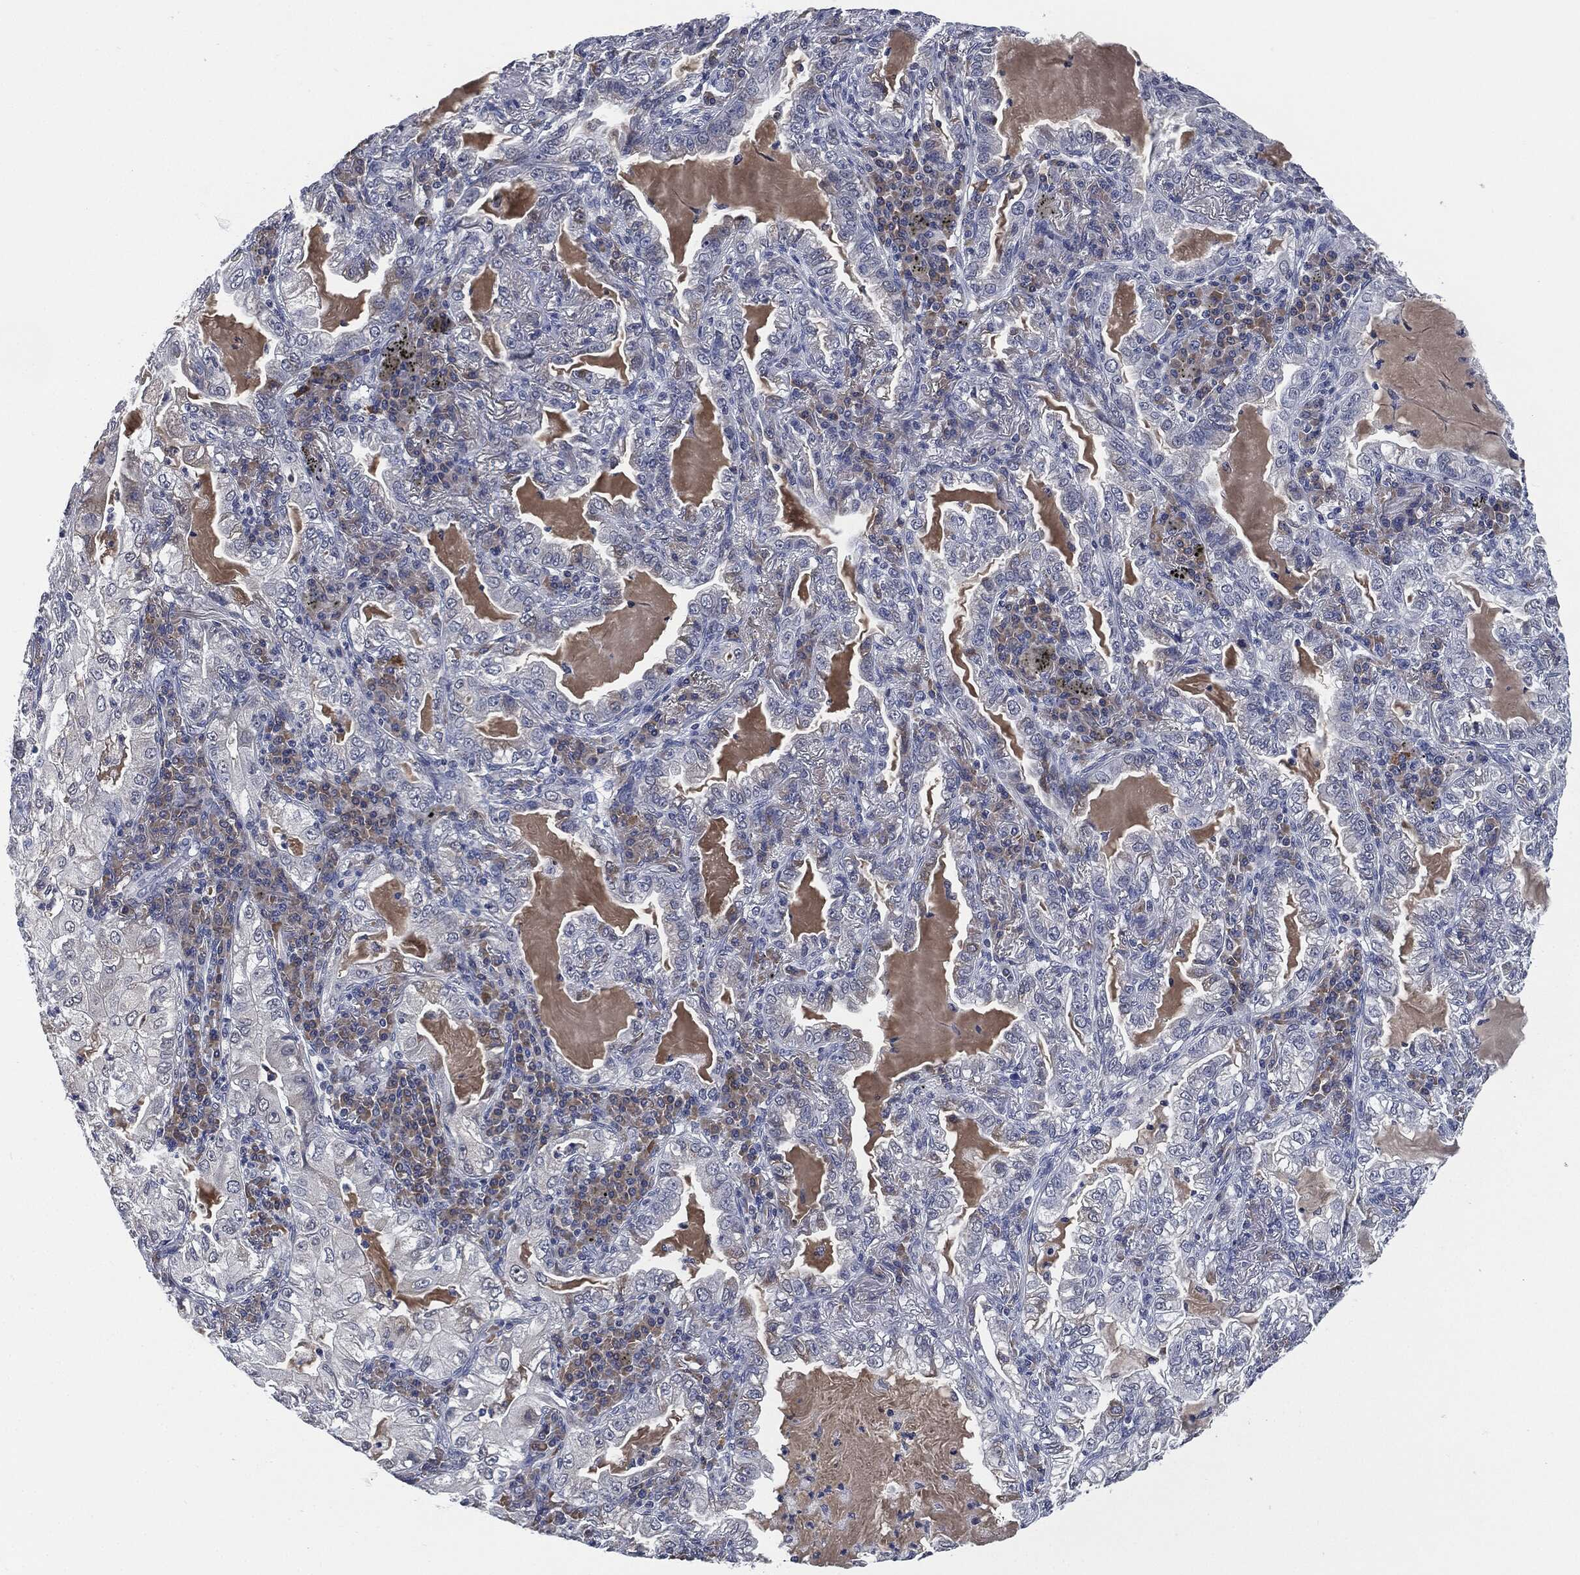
{"staining": {"intensity": "negative", "quantity": "none", "location": "none"}, "tissue": "lung cancer", "cell_type": "Tumor cells", "image_type": "cancer", "snomed": [{"axis": "morphology", "description": "Adenocarcinoma, NOS"}, {"axis": "topography", "description": "Lung"}], "caption": "IHC of human lung adenocarcinoma exhibits no positivity in tumor cells.", "gene": "IL2RG", "patient": {"sex": "female", "age": 73}}